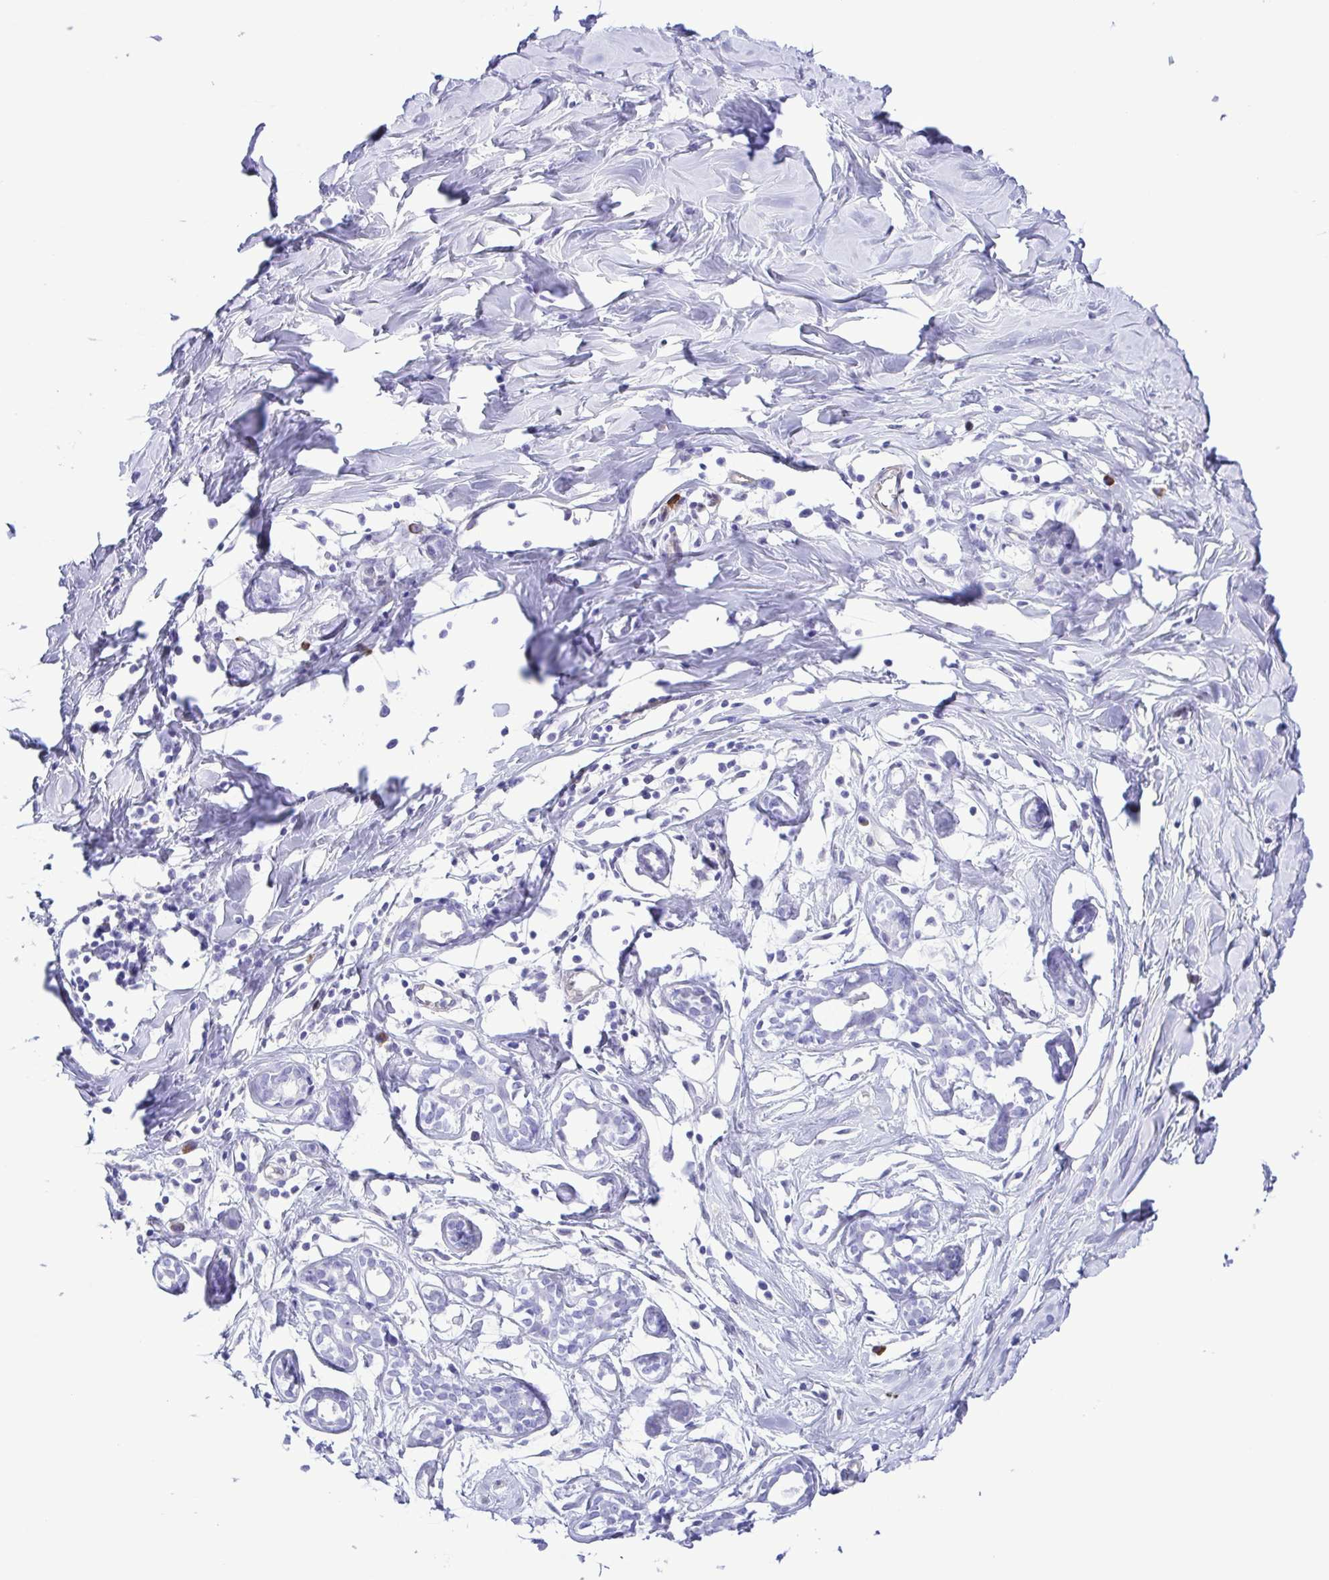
{"staining": {"intensity": "negative", "quantity": "none", "location": "none"}, "tissue": "breast", "cell_type": "Adipocytes", "image_type": "normal", "snomed": [{"axis": "morphology", "description": "Normal tissue, NOS"}, {"axis": "topography", "description": "Breast"}], "caption": "Immunohistochemistry (IHC) photomicrograph of unremarkable breast: breast stained with DAB displays no significant protein expression in adipocytes.", "gene": "GPR17", "patient": {"sex": "female", "age": 27}}